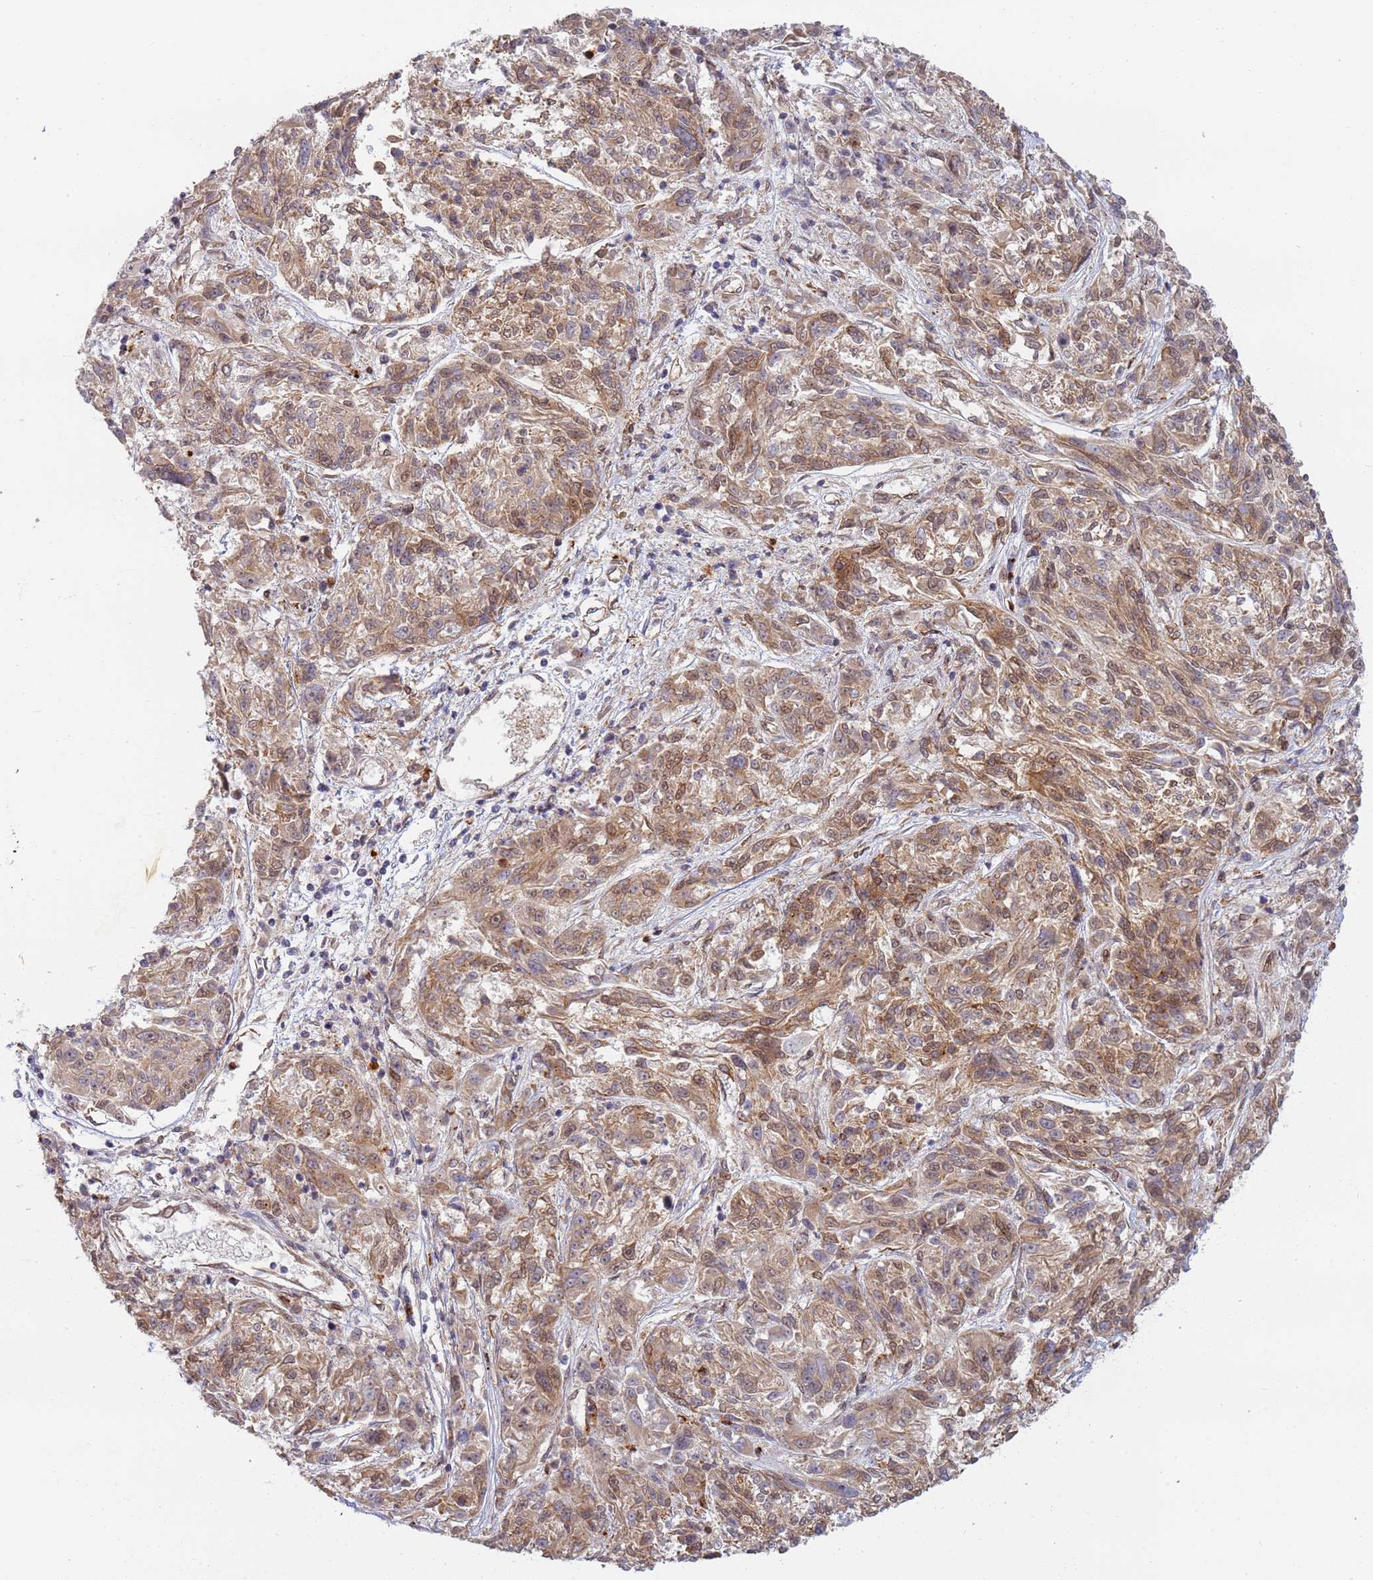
{"staining": {"intensity": "moderate", "quantity": "25%-75%", "location": "cytoplasmic/membranous,nuclear"}, "tissue": "melanoma", "cell_type": "Tumor cells", "image_type": "cancer", "snomed": [{"axis": "morphology", "description": "Malignant melanoma, NOS"}, {"axis": "topography", "description": "Skin"}], "caption": "High-magnification brightfield microscopy of melanoma stained with DAB (brown) and counterstained with hematoxylin (blue). tumor cells exhibit moderate cytoplasmic/membranous and nuclear staining is appreciated in about25%-75% of cells.", "gene": "CEP170", "patient": {"sex": "male", "age": 53}}